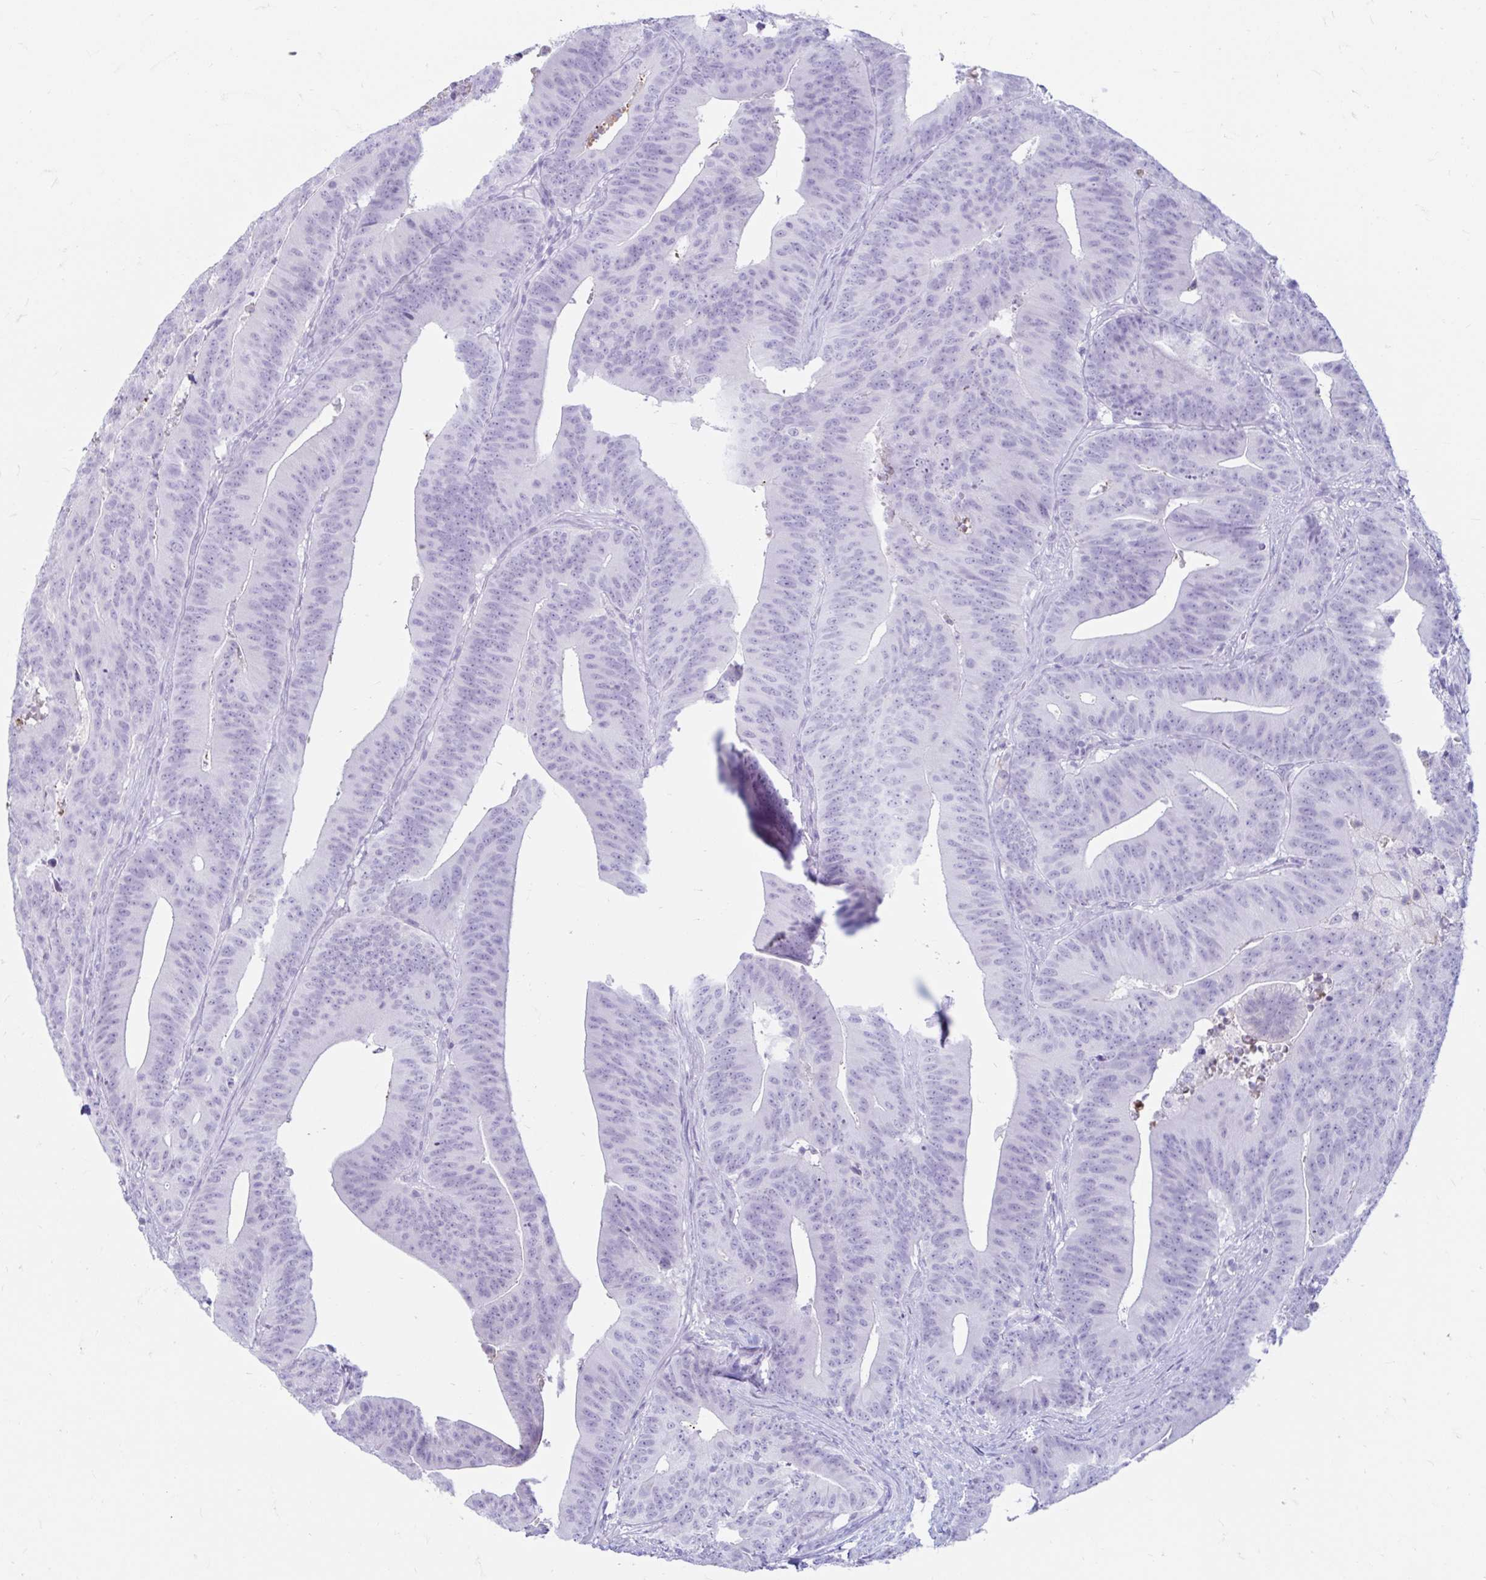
{"staining": {"intensity": "negative", "quantity": "none", "location": "none"}, "tissue": "colorectal cancer", "cell_type": "Tumor cells", "image_type": "cancer", "snomed": [{"axis": "morphology", "description": "Adenocarcinoma, NOS"}, {"axis": "topography", "description": "Colon"}], "caption": "Colorectal cancer (adenocarcinoma) was stained to show a protein in brown. There is no significant positivity in tumor cells.", "gene": "ERICH6", "patient": {"sex": "female", "age": 78}}